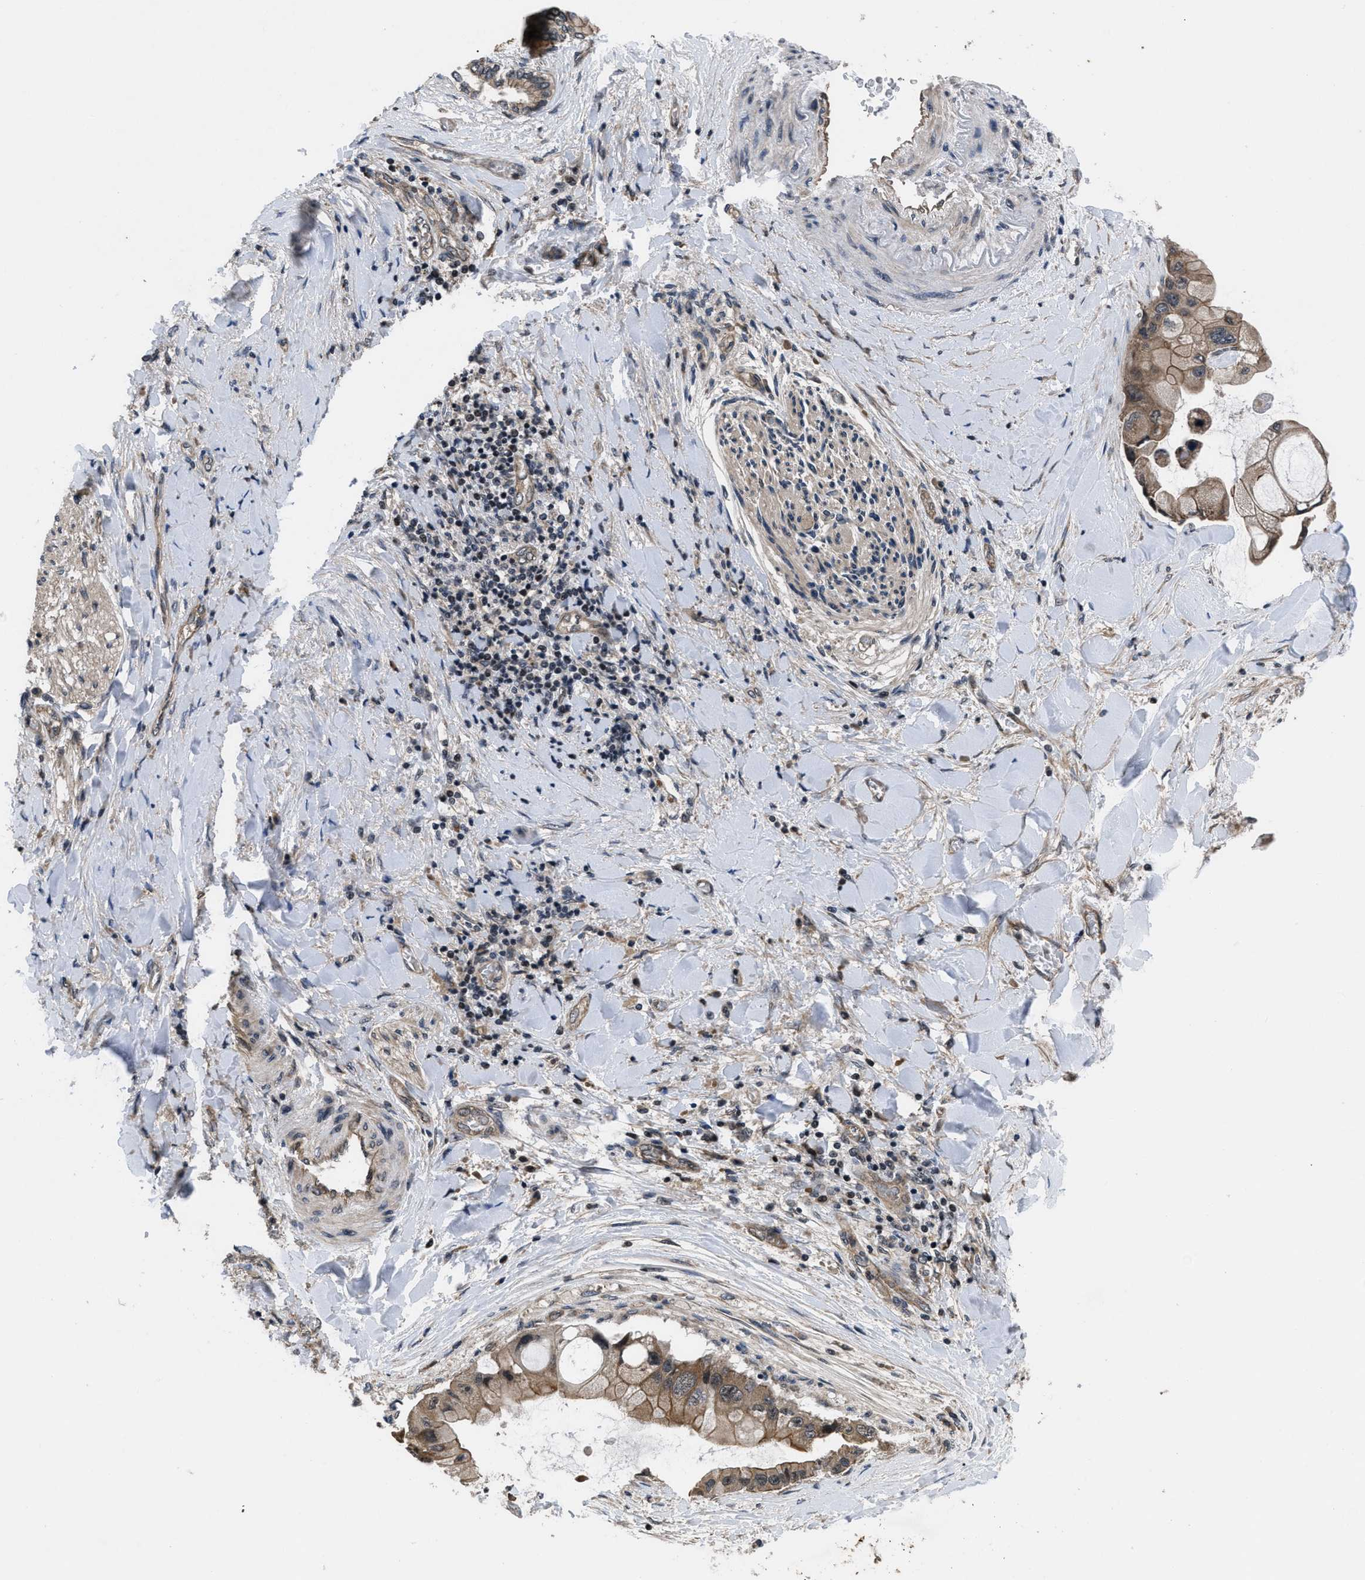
{"staining": {"intensity": "moderate", "quantity": ">75%", "location": "cytoplasmic/membranous"}, "tissue": "liver cancer", "cell_type": "Tumor cells", "image_type": "cancer", "snomed": [{"axis": "morphology", "description": "Cholangiocarcinoma"}, {"axis": "topography", "description": "Liver"}], "caption": "IHC (DAB (3,3'-diaminobenzidine)) staining of cholangiocarcinoma (liver) demonstrates moderate cytoplasmic/membranous protein expression in about >75% of tumor cells.", "gene": "DNAJC14", "patient": {"sex": "male", "age": 50}}